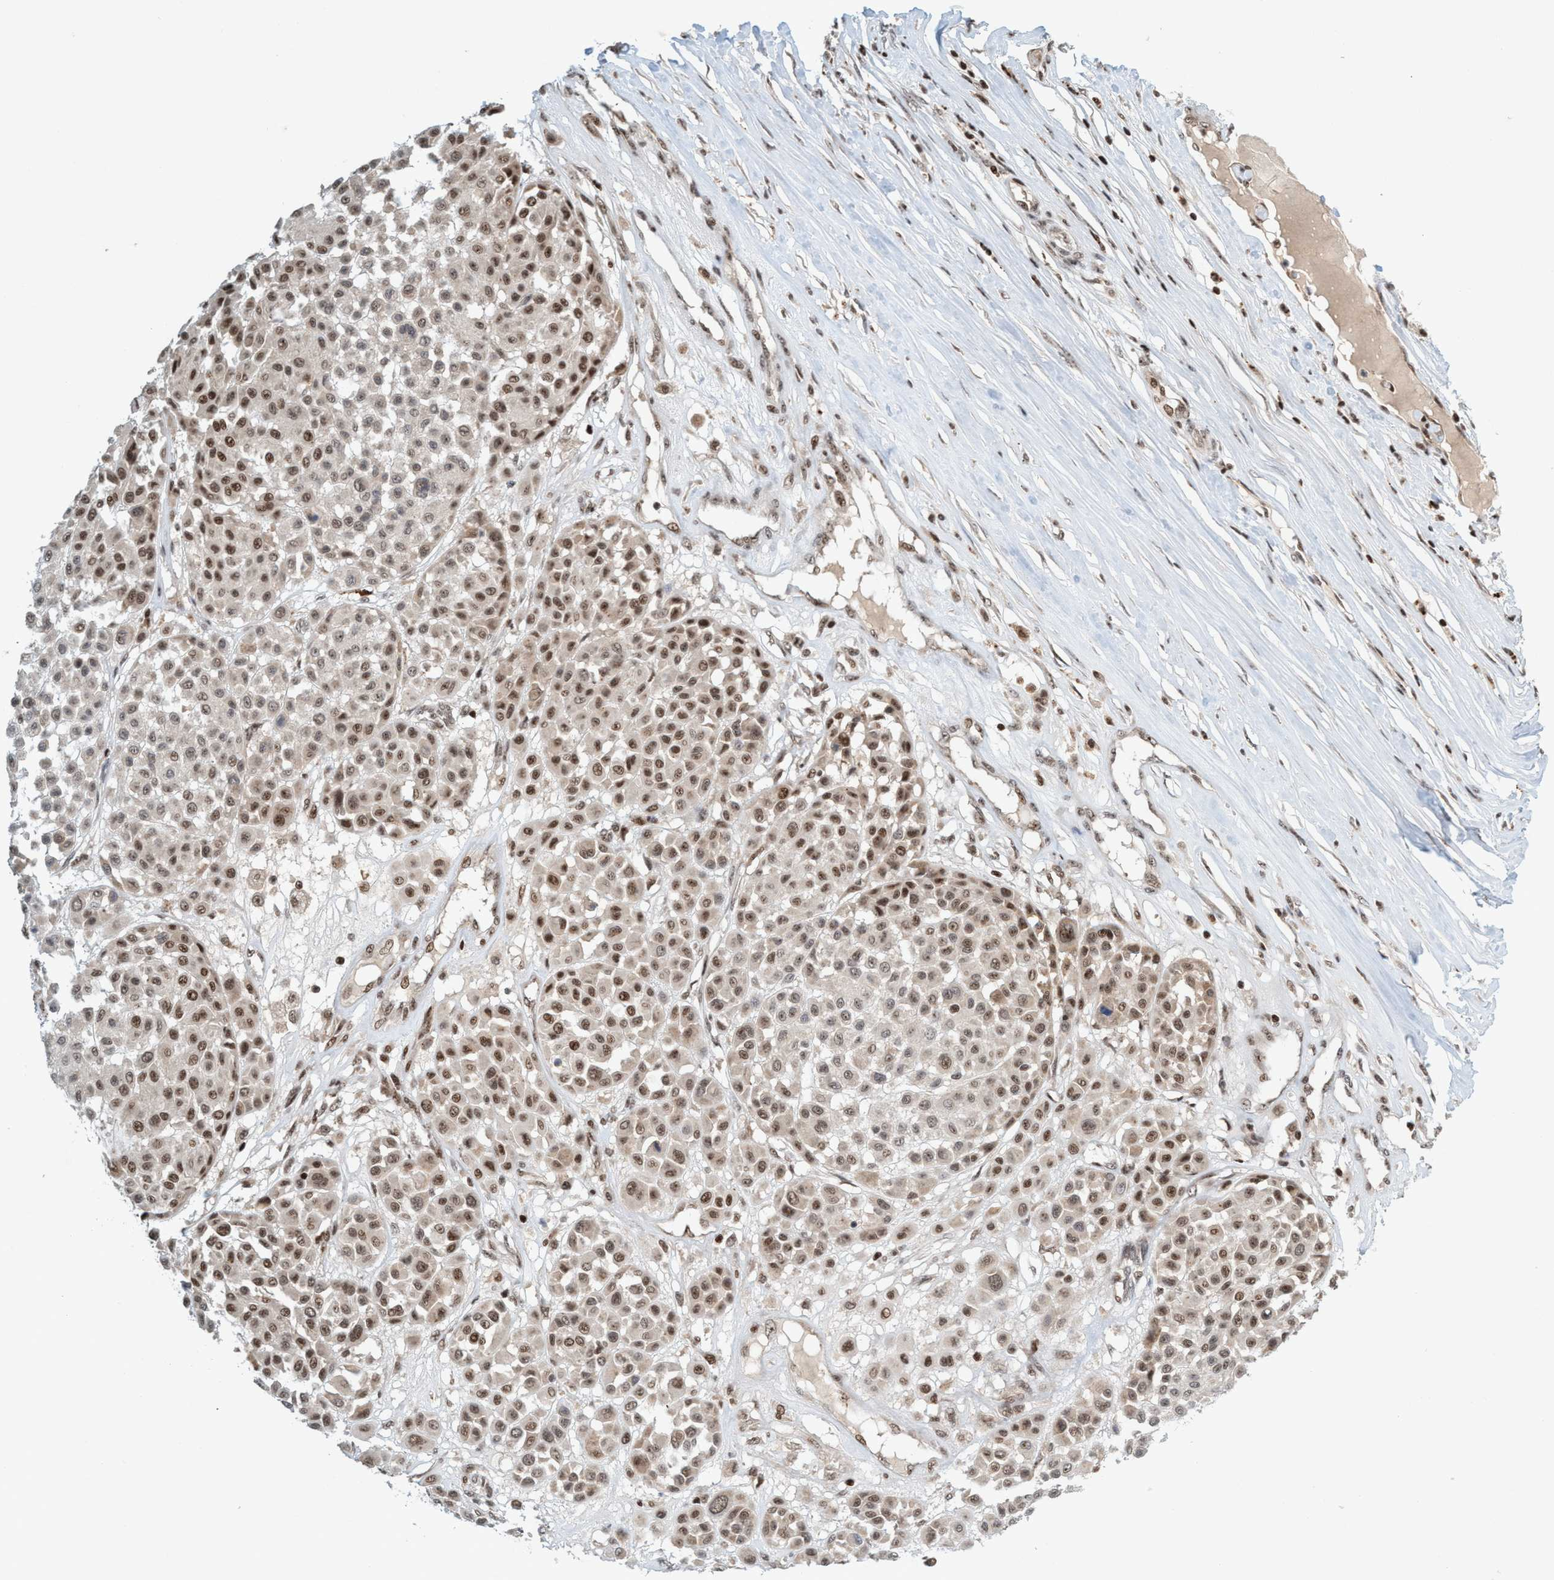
{"staining": {"intensity": "strong", "quantity": ">75%", "location": "nuclear"}, "tissue": "melanoma", "cell_type": "Tumor cells", "image_type": "cancer", "snomed": [{"axis": "morphology", "description": "Malignant melanoma, Metastatic site"}, {"axis": "topography", "description": "Soft tissue"}], "caption": "Immunohistochemistry (IHC) photomicrograph of neoplastic tissue: melanoma stained using immunohistochemistry demonstrates high levels of strong protein expression localized specifically in the nuclear of tumor cells, appearing as a nuclear brown color.", "gene": "SMCR8", "patient": {"sex": "male", "age": 41}}